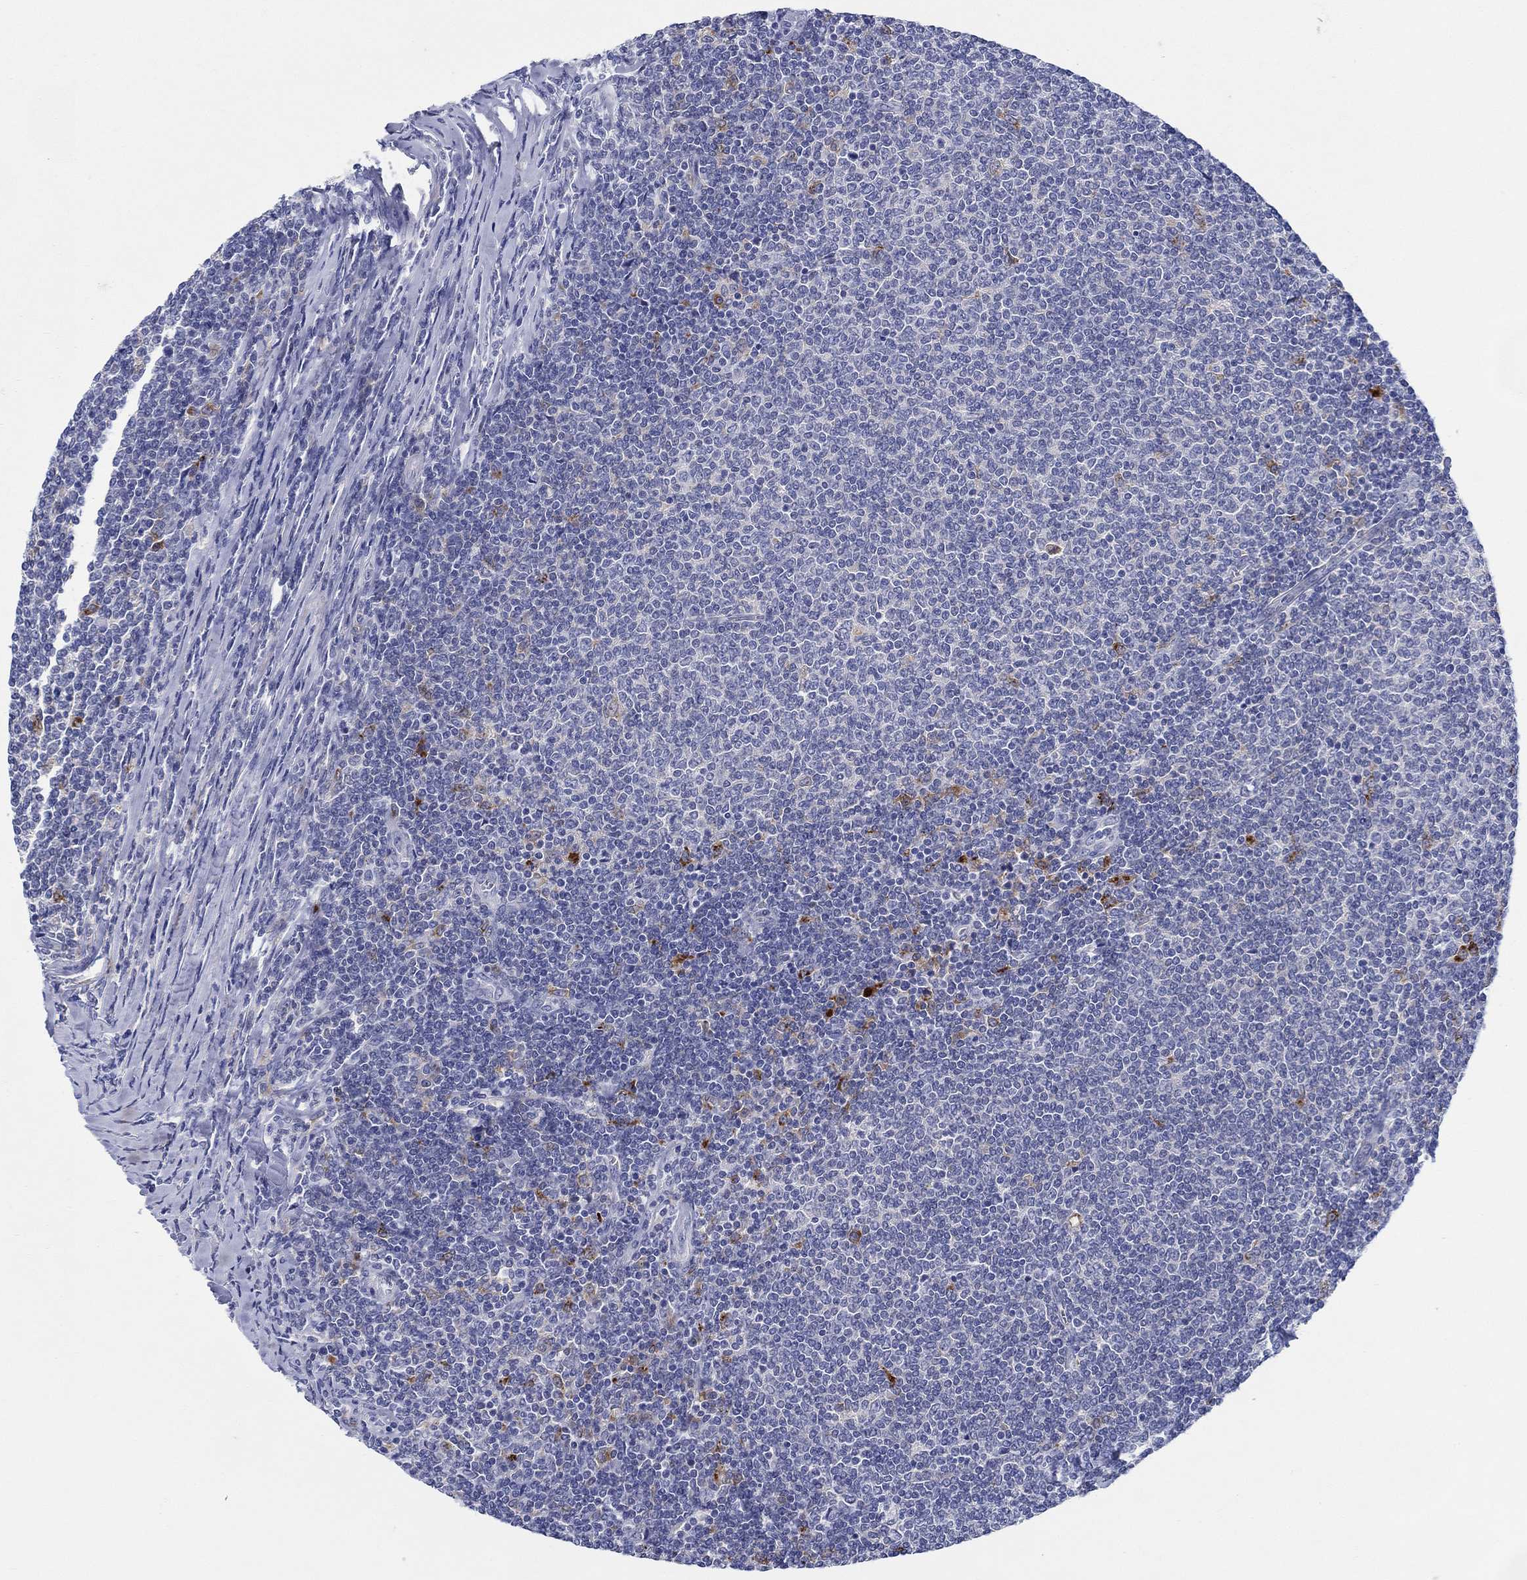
{"staining": {"intensity": "negative", "quantity": "none", "location": "none"}, "tissue": "lymphoma", "cell_type": "Tumor cells", "image_type": "cancer", "snomed": [{"axis": "morphology", "description": "Malignant lymphoma, non-Hodgkin's type, Low grade"}, {"axis": "topography", "description": "Lymph node"}], "caption": "Micrograph shows no protein positivity in tumor cells of lymphoma tissue. (Brightfield microscopy of DAB IHC at high magnification).", "gene": "RAP1GAP", "patient": {"sex": "male", "age": 52}}